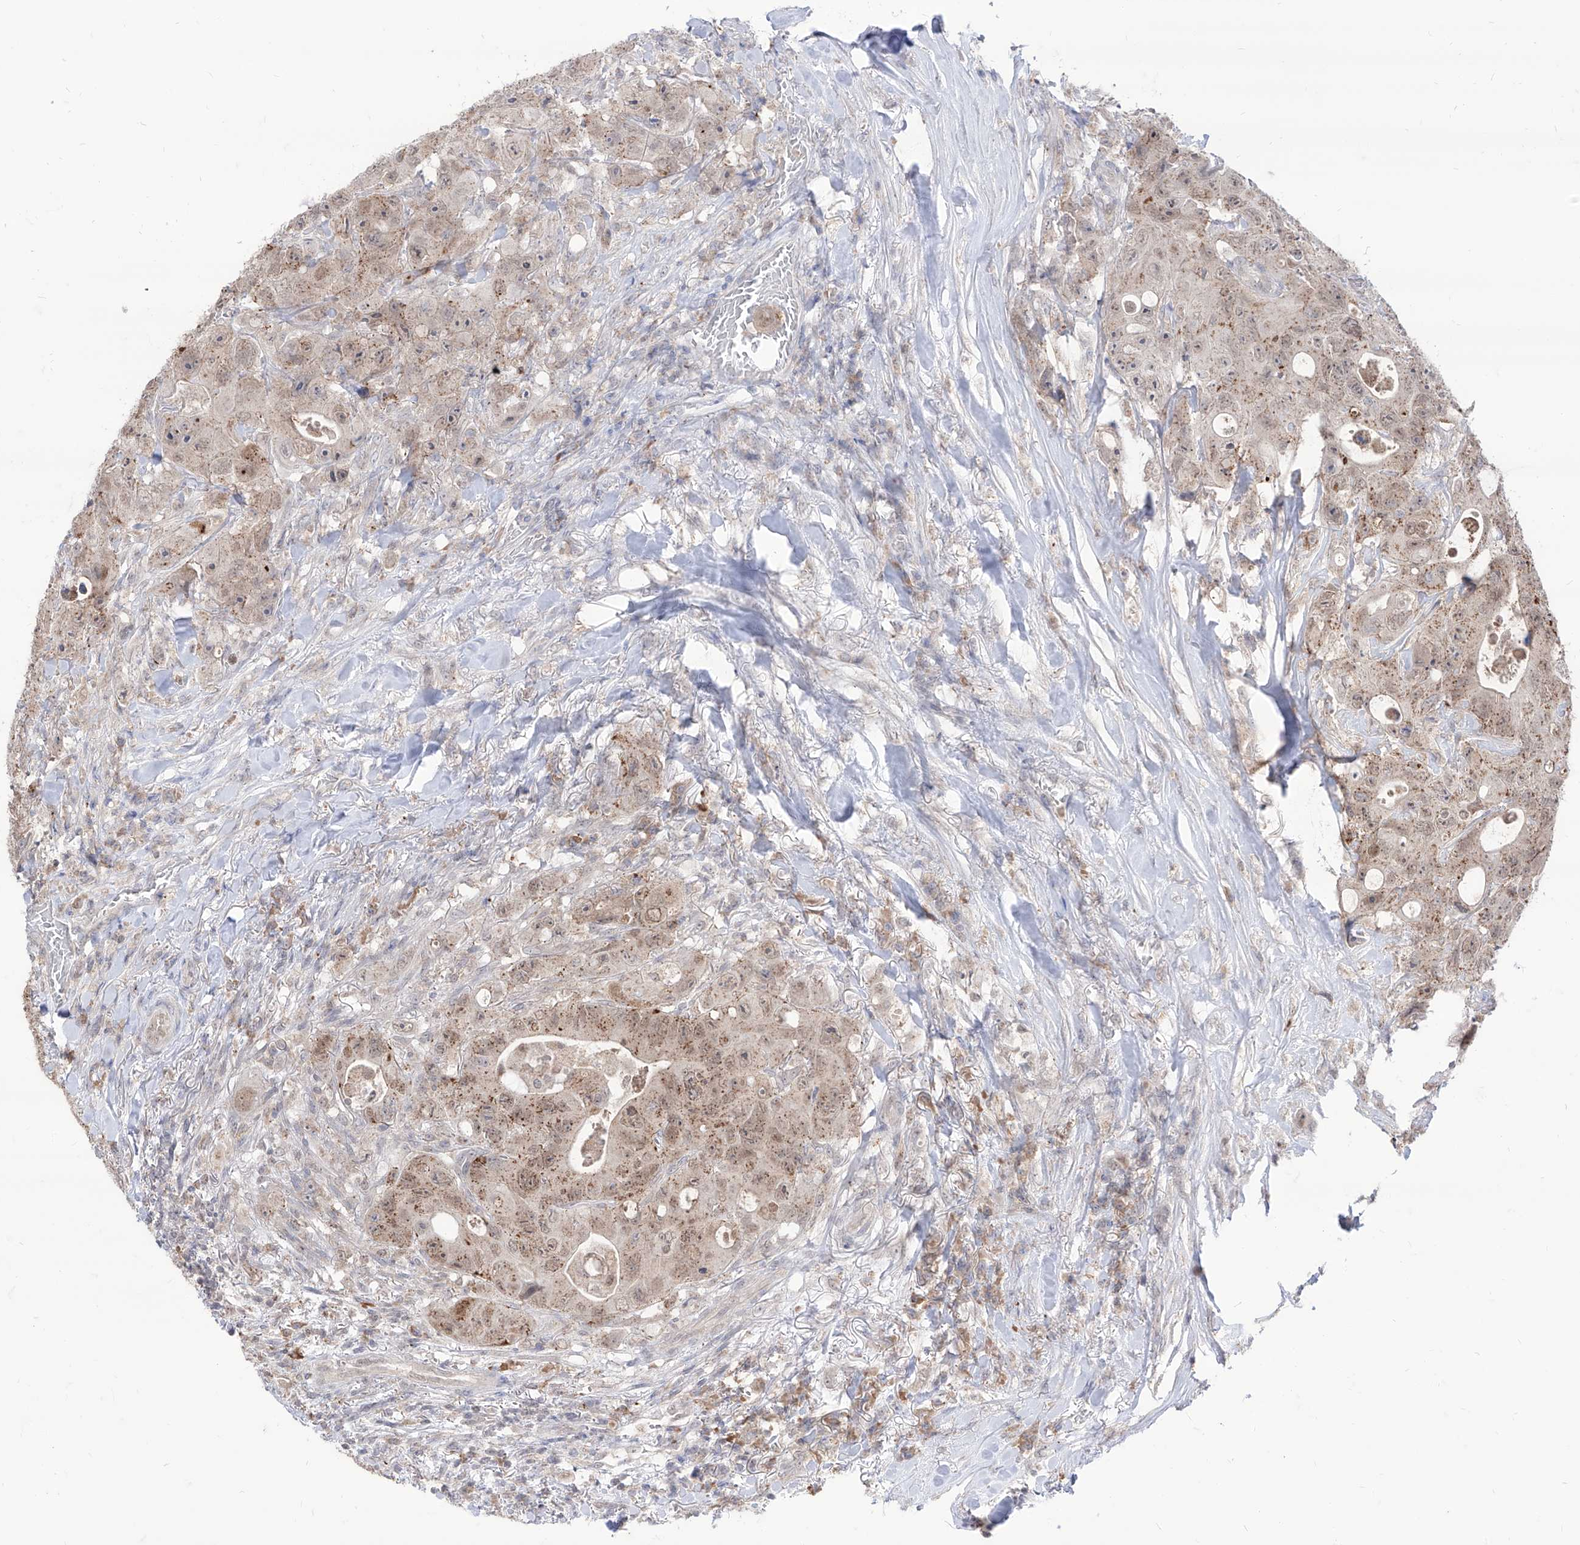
{"staining": {"intensity": "moderate", "quantity": ">75%", "location": "cytoplasmic/membranous,nuclear"}, "tissue": "colorectal cancer", "cell_type": "Tumor cells", "image_type": "cancer", "snomed": [{"axis": "morphology", "description": "Adenocarcinoma, NOS"}, {"axis": "topography", "description": "Colon"}], "caption": "DAB (3,3'-diaminobenzidine) immunohistochemical staining of colorectal cancer exhibits moderate cytoplasmic/membranous and nuclear protein staining in about >75% of tumor cells.", "gene": "BROX", "patient": {"sex": "female", "age": 46}}